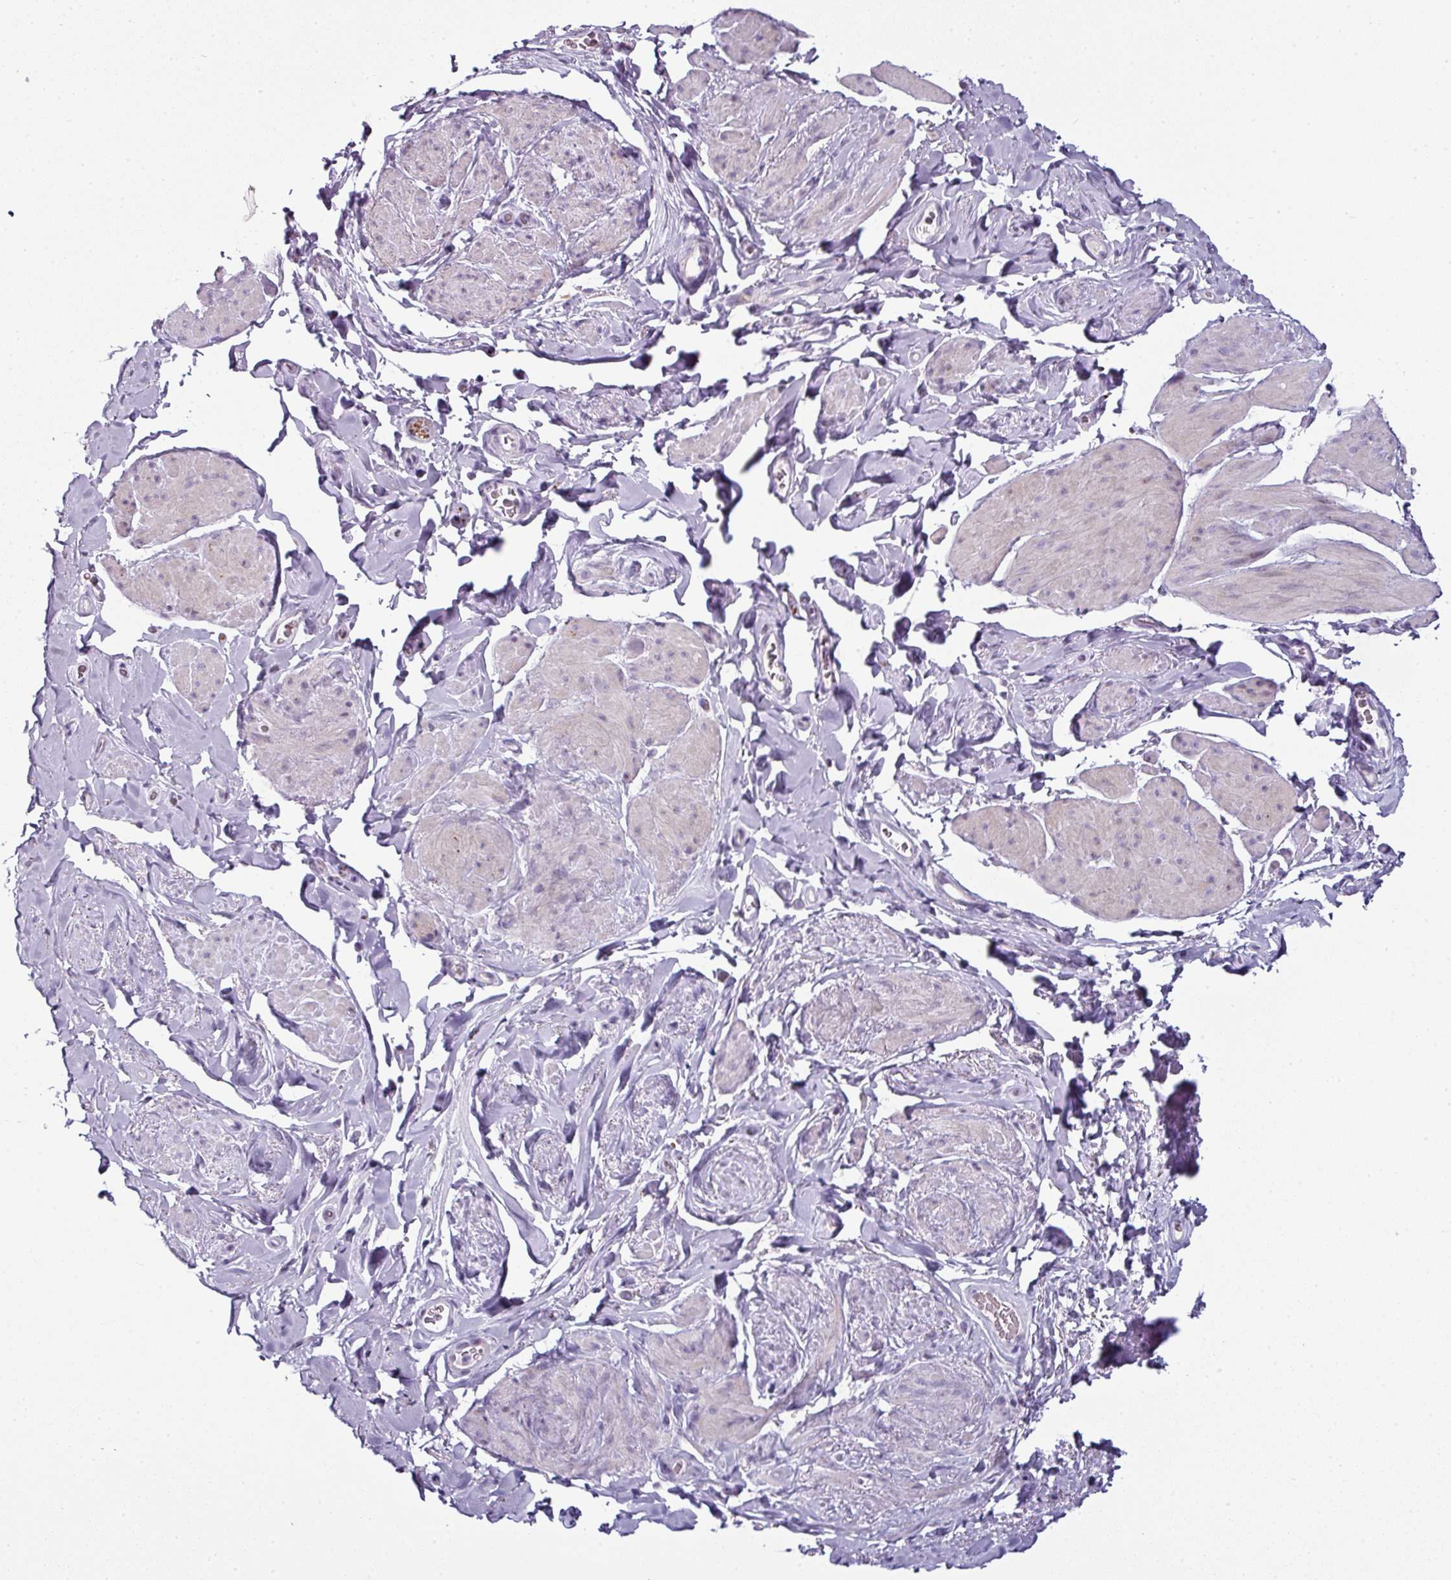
{"staining": {"intensity": "negative", "quantity": "none", "location": "none"}, "tissue": "smooth muscle", "cell_type": "Smooth muscle cells", "image_type": "normal", "snomed": [{"axis": "morphology", "description": "Normal tissue, NOS"}, {"axis": "topography", "description": "Smooth muscle"}, {"axis": "topography", "description": "Peripheral nerve tissue"}], "caption": "Immunohistochemistry (IHC) of unremarkable smooth muscle demonstrates no positivity in smooth muscle cells. (Brightfield microscopy of DAB (3,3'-diaminobenzidine) IHC at high magnification).", "gene": "SYT8", "patient": {"sex": "male", "age": 69}}